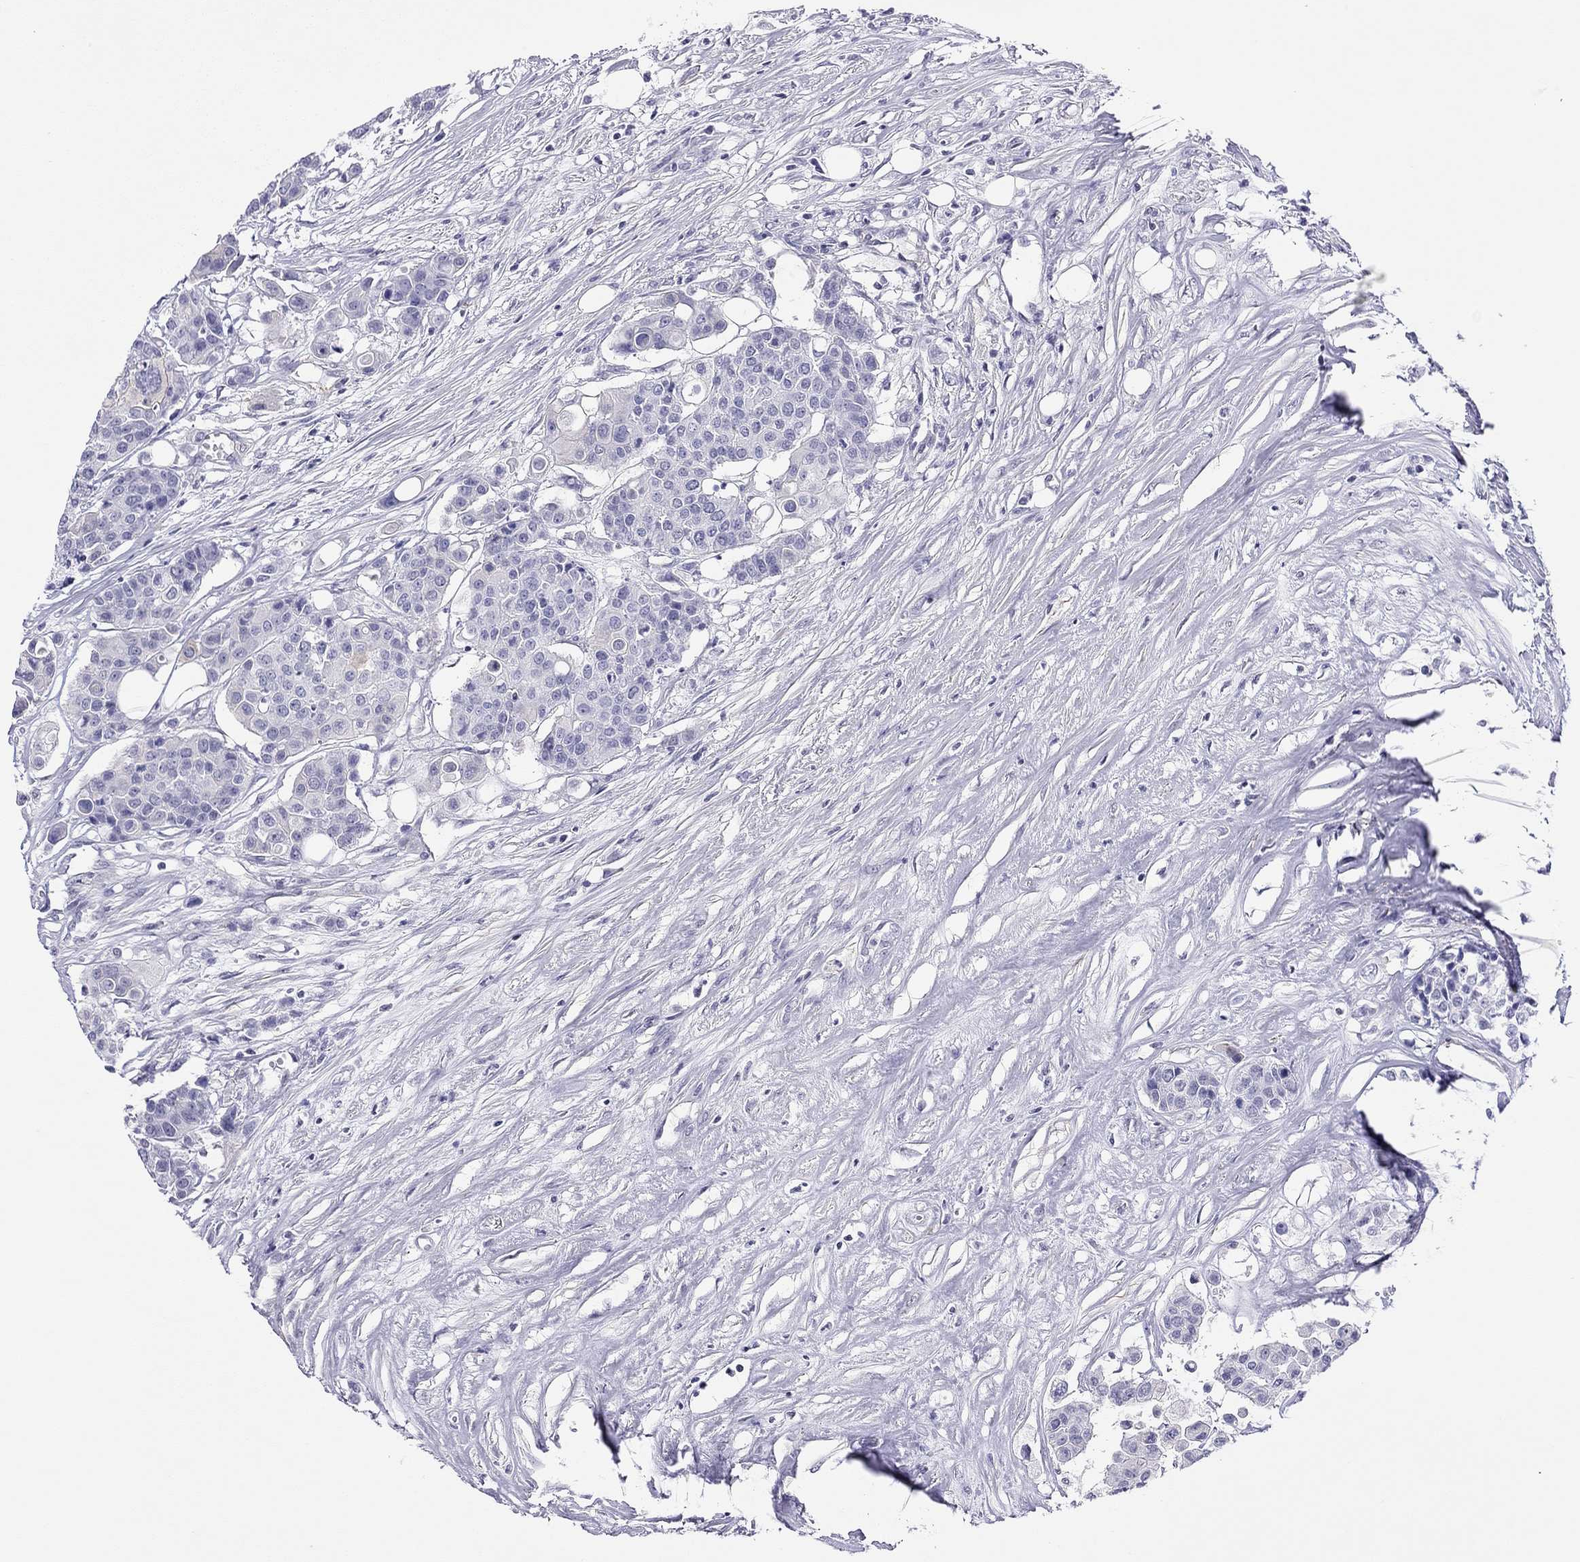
{"staining": {"intensity": "negative", "quantity": "none", "location": "none"}, "tissue": "carcinoid", "cell_type": "Tumor cells", "image_type": "cancer", "snomed": [{"axis": "morphology", "description": "Carcinoid, malignant, NOS"}, {"axis": "topography", "description": "Colon"}], "caption": "Immunohistochemical staining of human carcinoid demonstrates no significant positivity in tumor cells. The staining is performed using DAB brown chromogen with nuclei counter-stained in using hematoxylin.", "gene": "MYMX", "patient": {"sex": "male", "age": 81}}